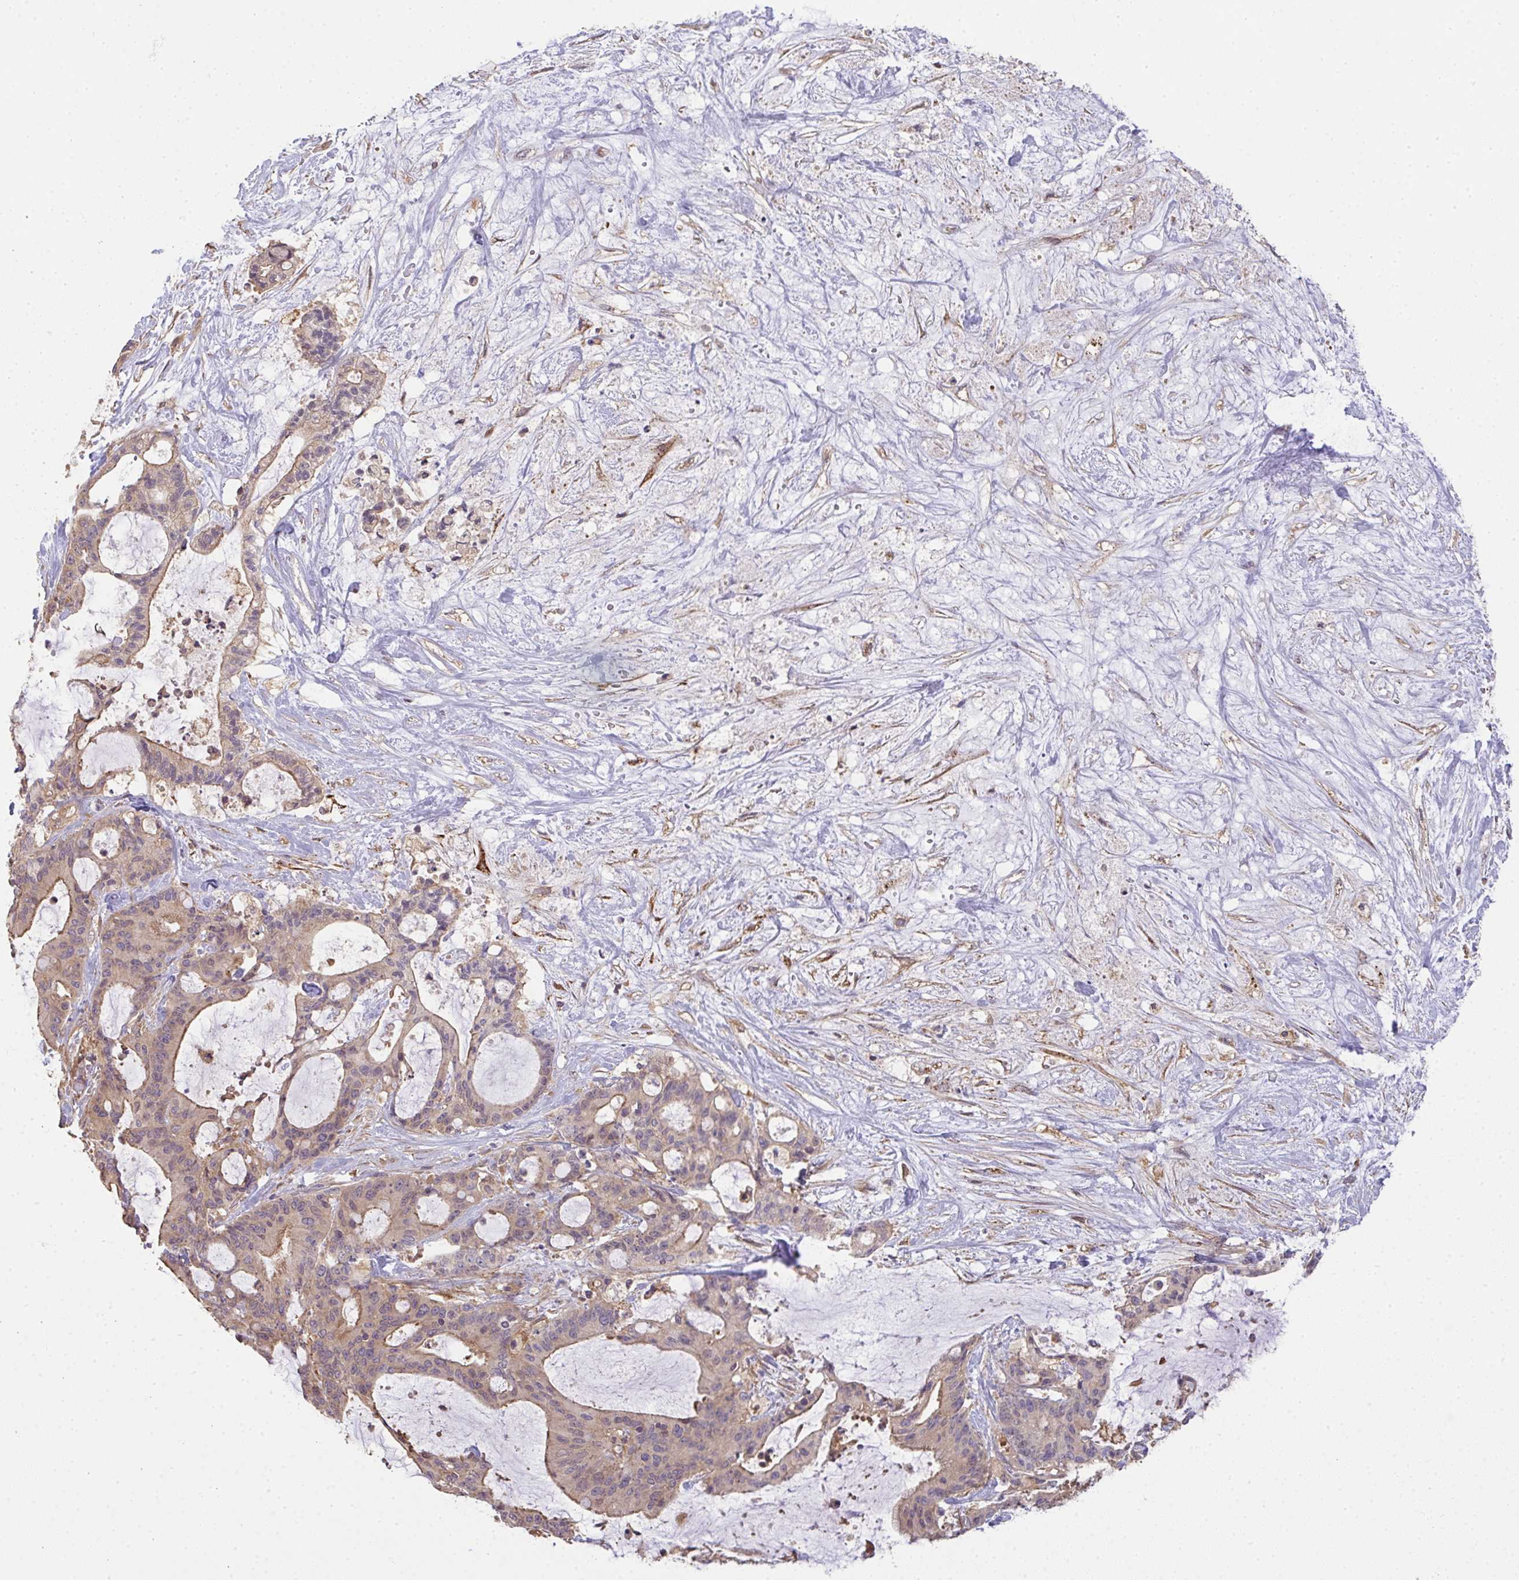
{"staining": {"intensity": "weak", "quantity": "25%-75%", "location": "cytoplasmic/membranous"}, "tissue": "liver cancer", "cell_type": "Tumor cells", "image_type": "cancer", "snomed": [{"axis": "morphology", "description": "Normal tissue, NOS"}, {"axis": "morphology", "description": "Cholangiocarcinoma"}, {"axis": "topography", "description": "Liver"}, {"axis": "topography", "description": "Peripheral nerve tissue"}], "caption": "Liver cancer tissue shows weak cytoplasmic/membranous staining in about 25%-75% of tumor cells, visualized by immunohistochemistry. (DAB IHC with brightfield microscopy, high magnification).", "gene": "EEF1AKMT1", "patient": {"sex": "female", "age": 73}}